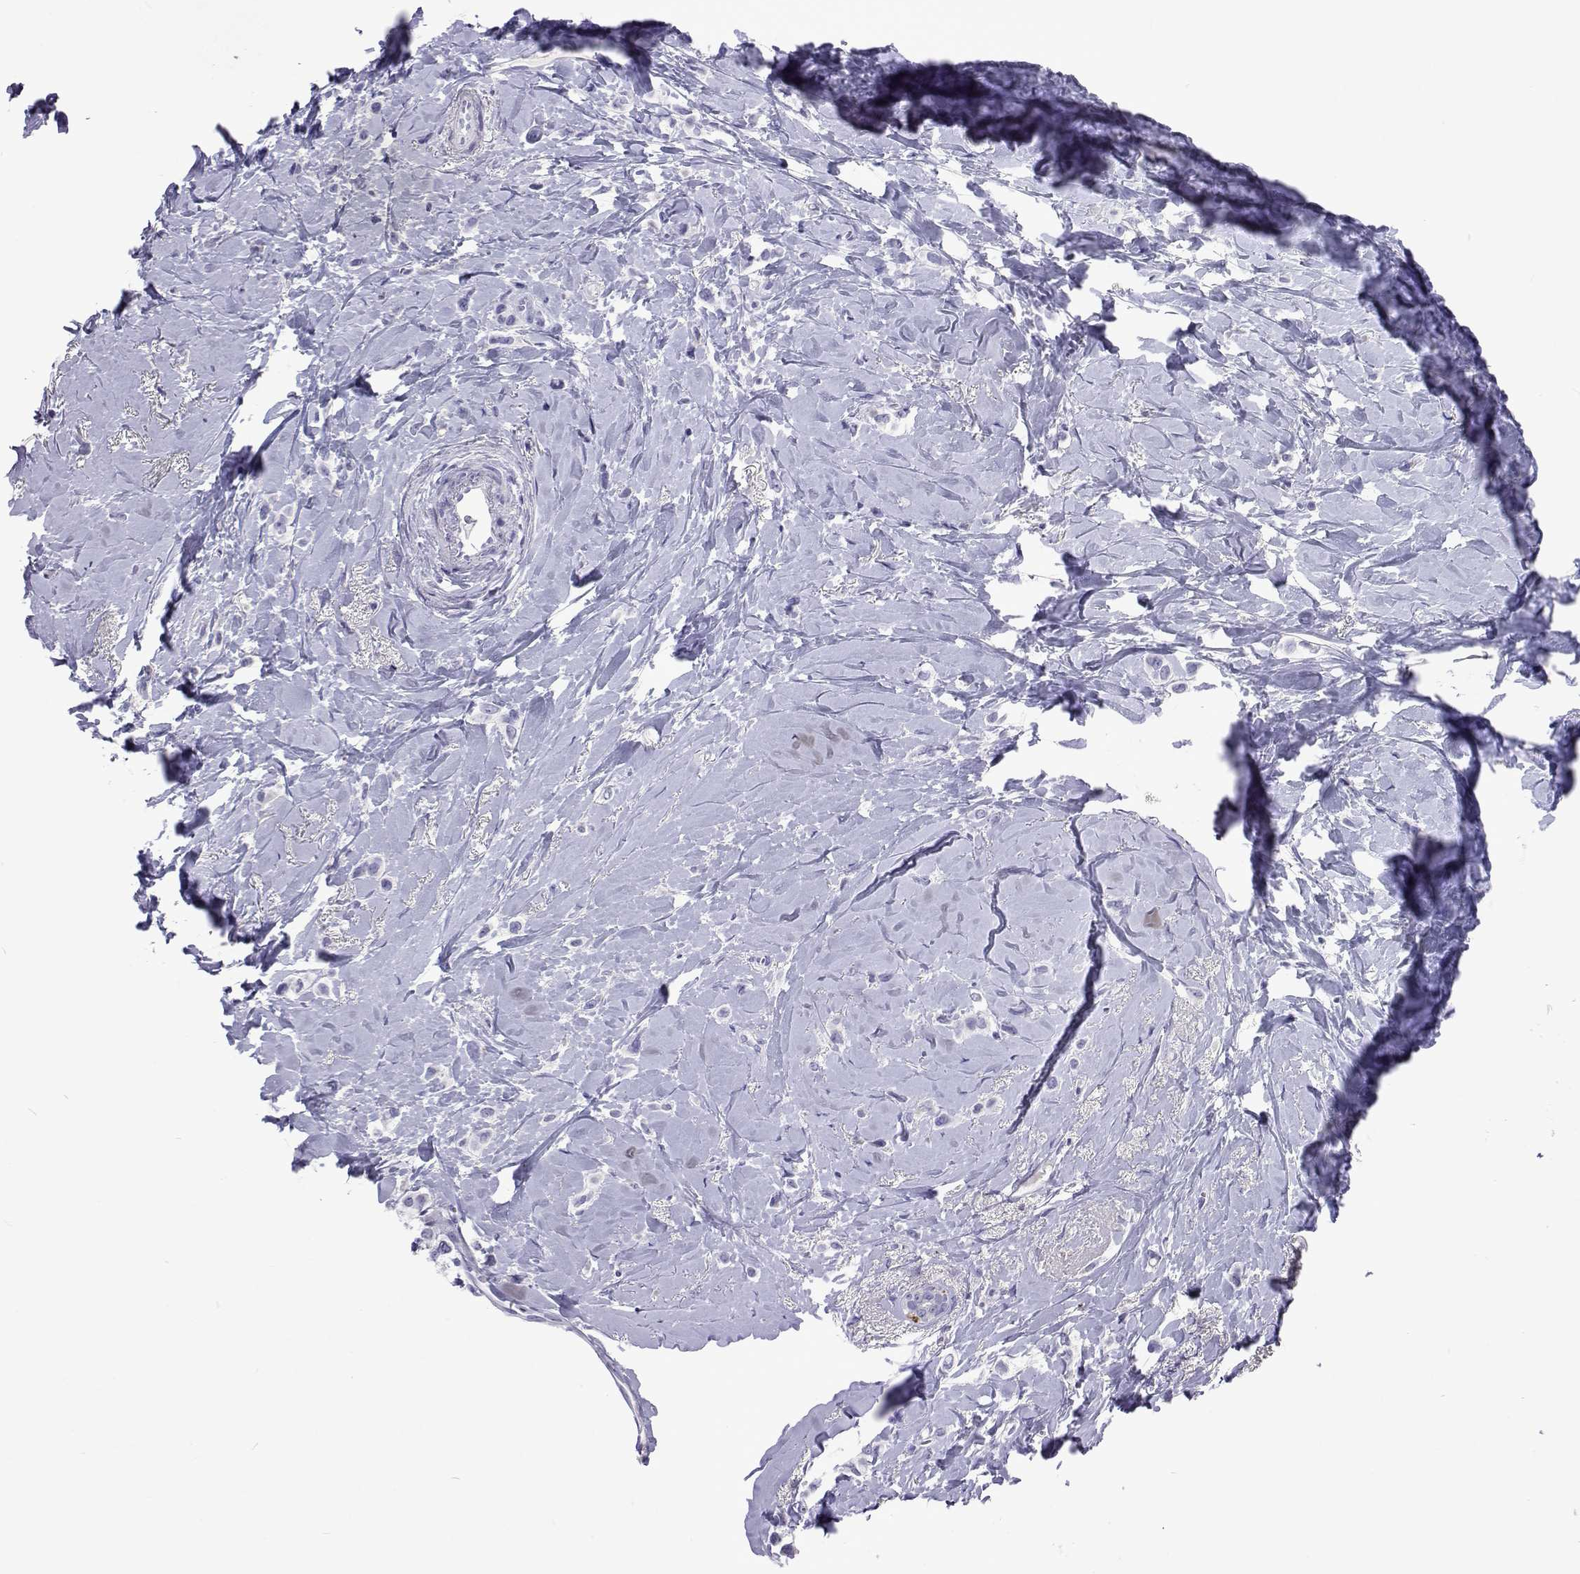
{"staining": {"intensity": "negative", "quantity": "none", "location": "none"}, "tissue": "breast cancer", "cell_type": "Tumor cells", "image_type": "cancer", "snomed": [{"axis": "morphology", "description": "Lobular carcinoma"}, {"axis": "topography", "description": "Breast"}], "caption": "Photomicrograph shows no significant protein staining in tumor cells of breast cancer (lobular carcinoma).", "gene": "UMODL1", "patient": {"sex": "female", "age": 66}}